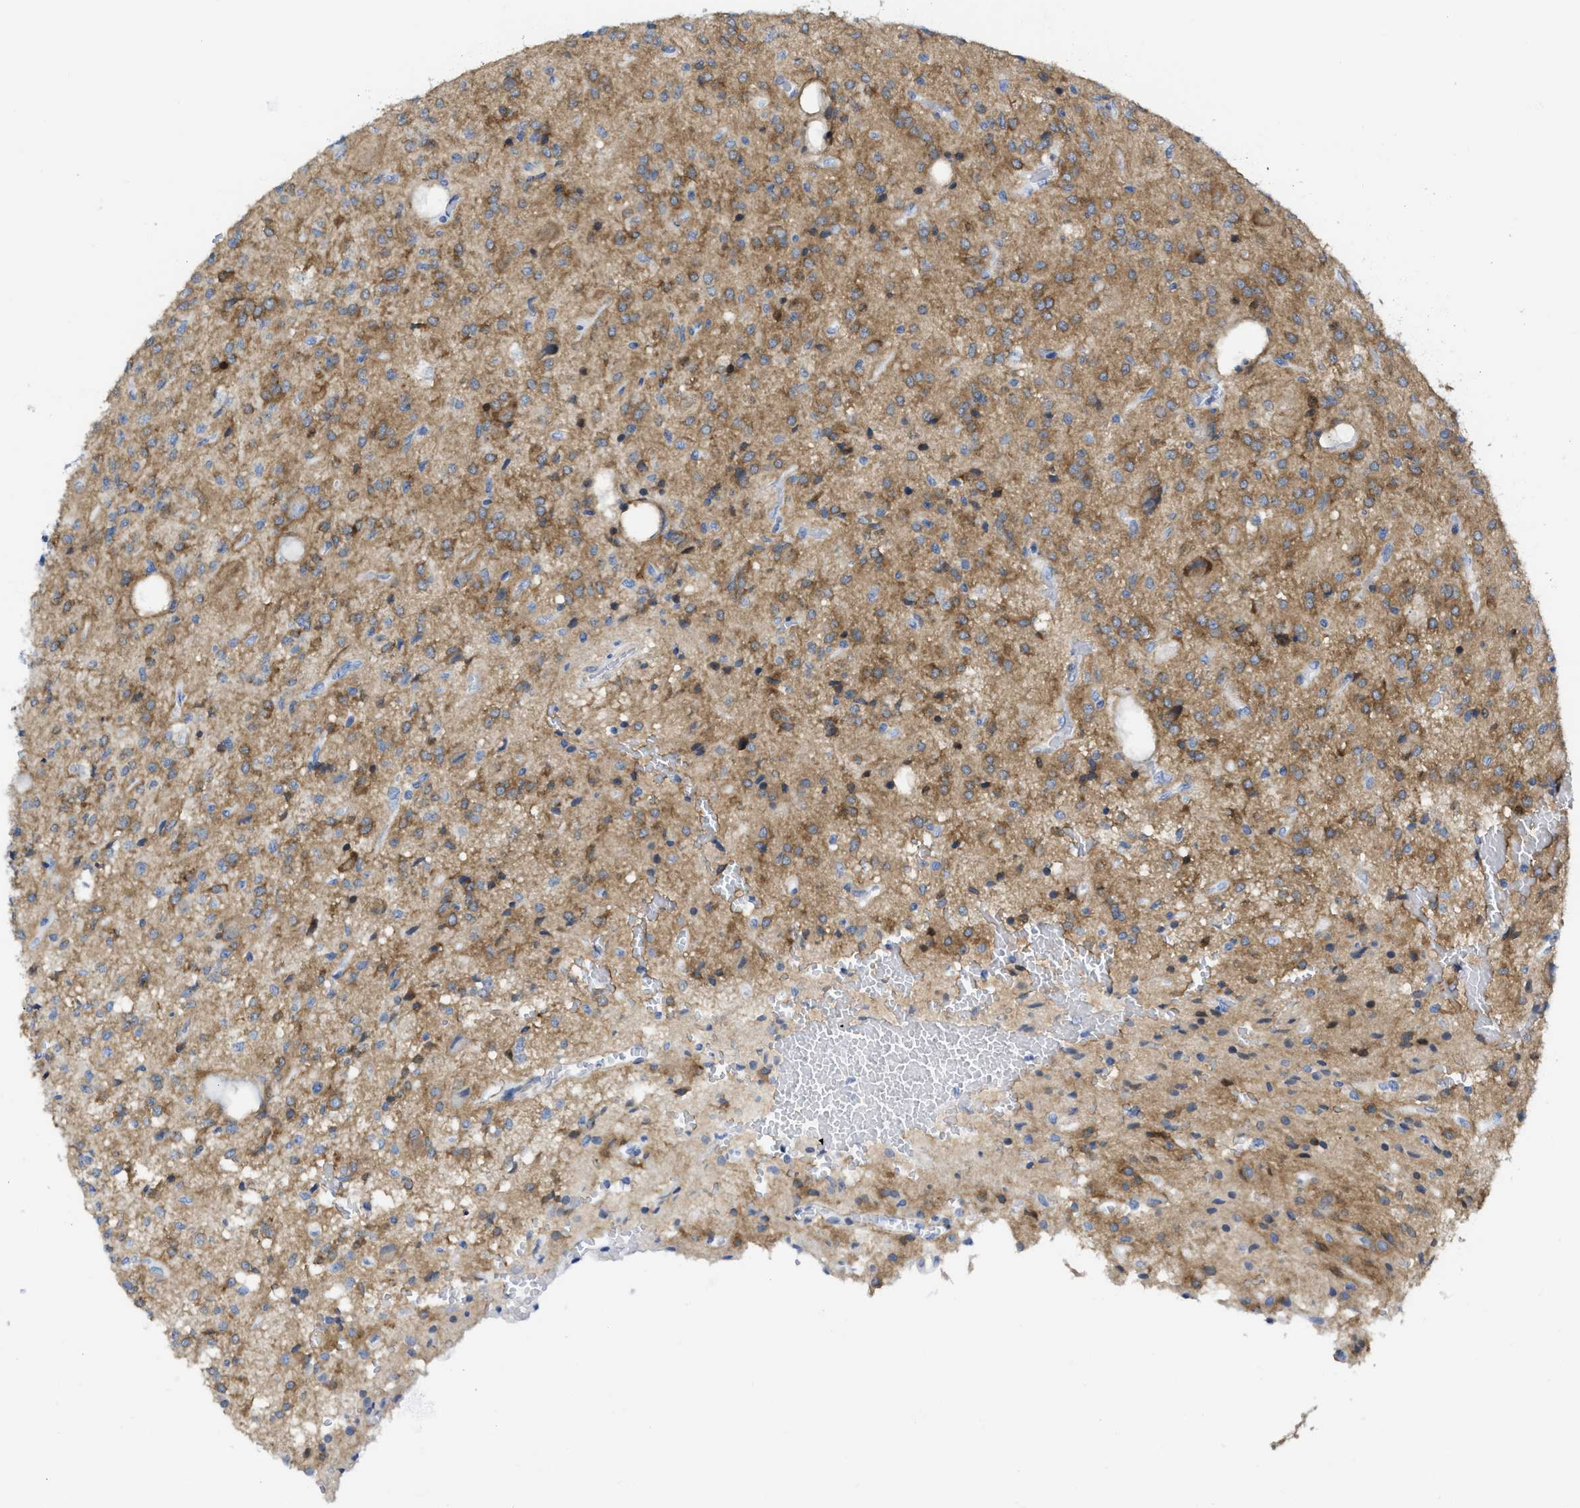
{"staining": {"intensity": "moderate", "quantity": ">75%", "location": "cytoplasmic/membranous"}, "tissue": "glioma", "cell_type": "Tumor cells", "image_type": "cancer", "snomed": [{"axis": "morphology", "description": "Glioma, malignant, High grade"}, {"axis": "topography", "description": "Brain"}], "caption": "Glioma stained with immunohistochemistry shows moderate cytoplasmic/membranous positivity in approximately >75% of tumor cells.", "gene": "TUB", "patient": {"sex": "female", "age": 59}}